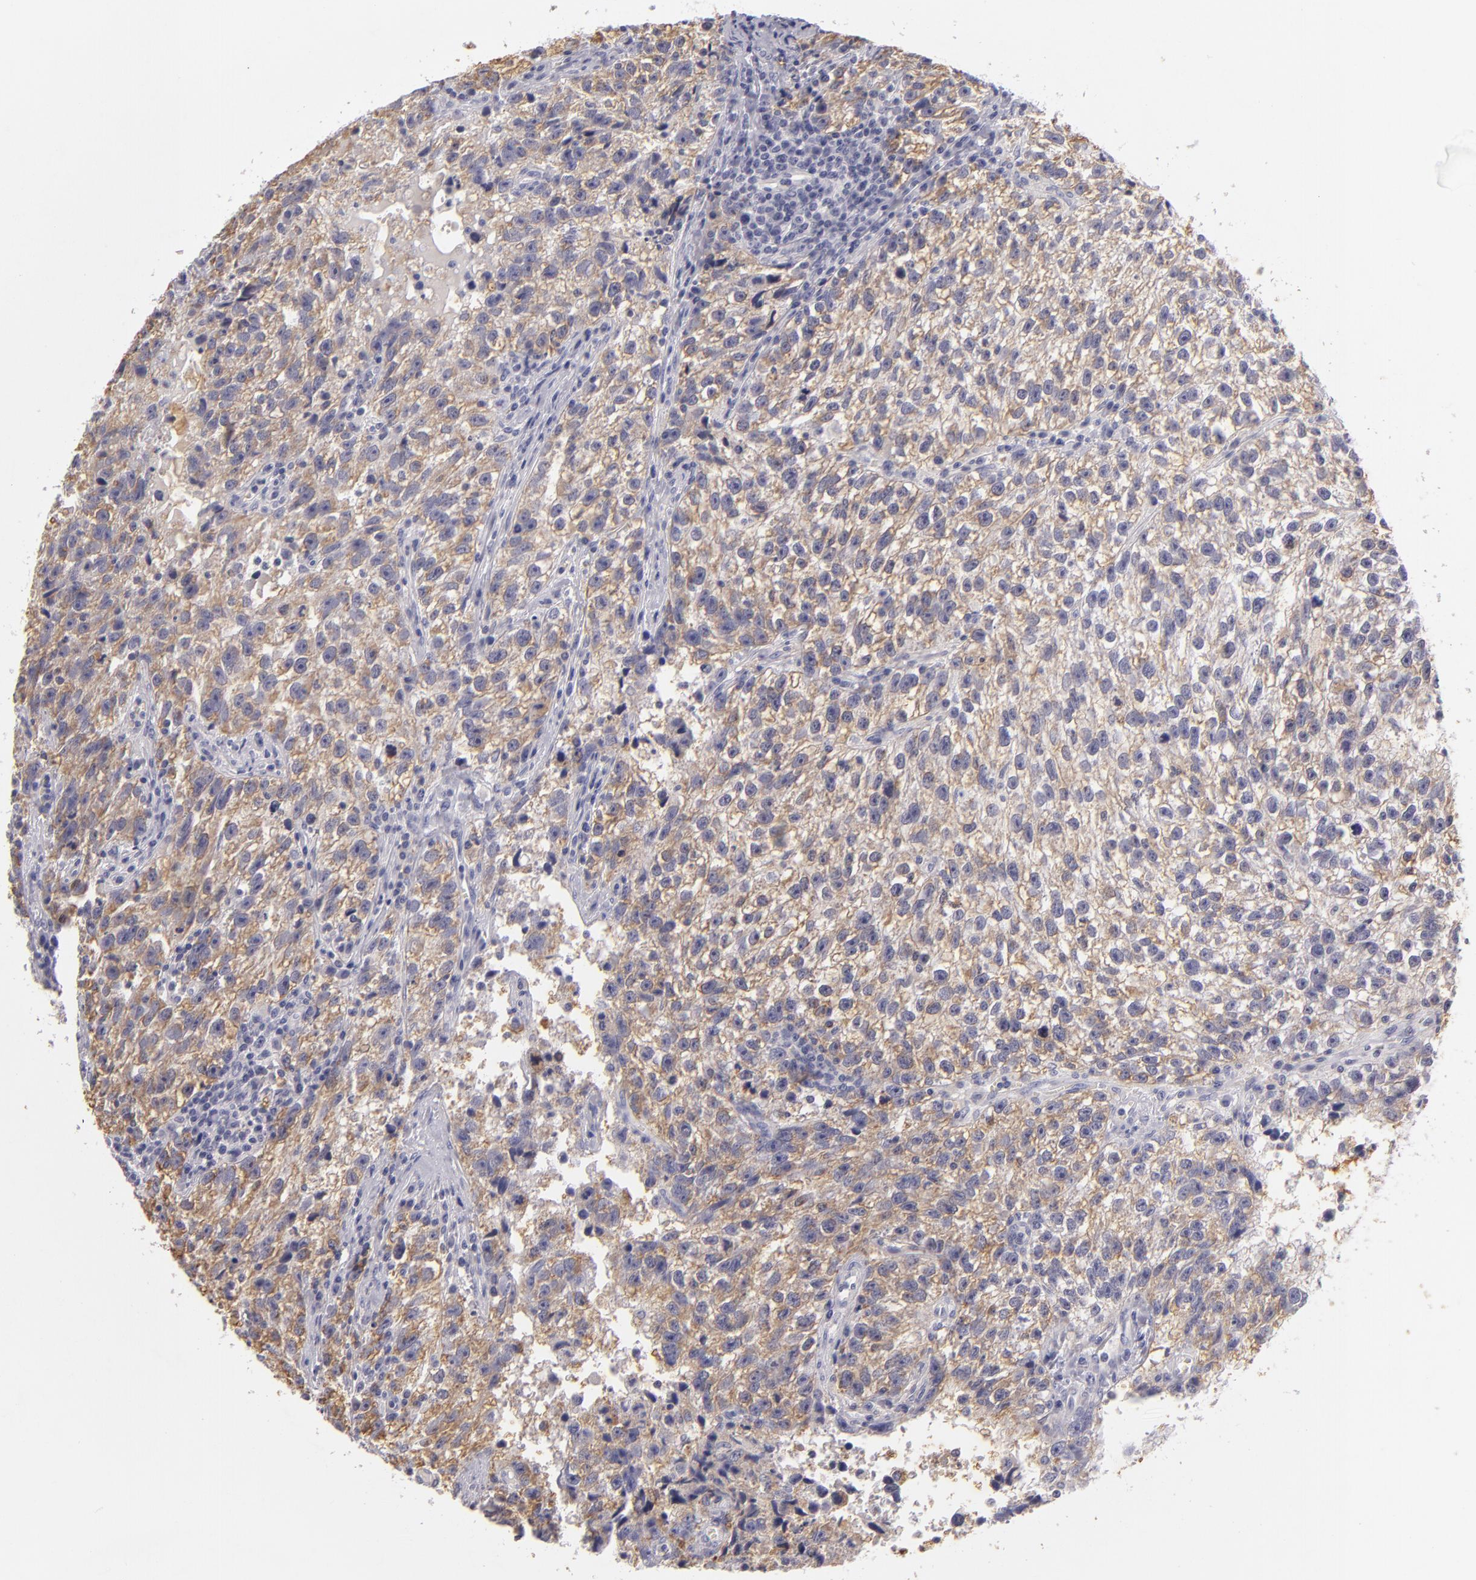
{"staining": {"intensity": "moderate", "quantity": ">75%", "location": "cytoplasmic/membranous"}, "tissue": "testis cancer", "cell_type": "Tumor cells", "image_type": "cancer", "snomed": [{"axis": "morphology", "description": "Seminoma, NOS"}, {"axis": "topography", "description": "Testis"}], "caption": "Testis cancer (seminoma) tissue shows moderate cytoplasmic/membranous expression in about >75% of tumor cells, visualized by immunohistochemistry.", "gene": "TNNC1", "patient": {"sex": "male", "age": 38}}